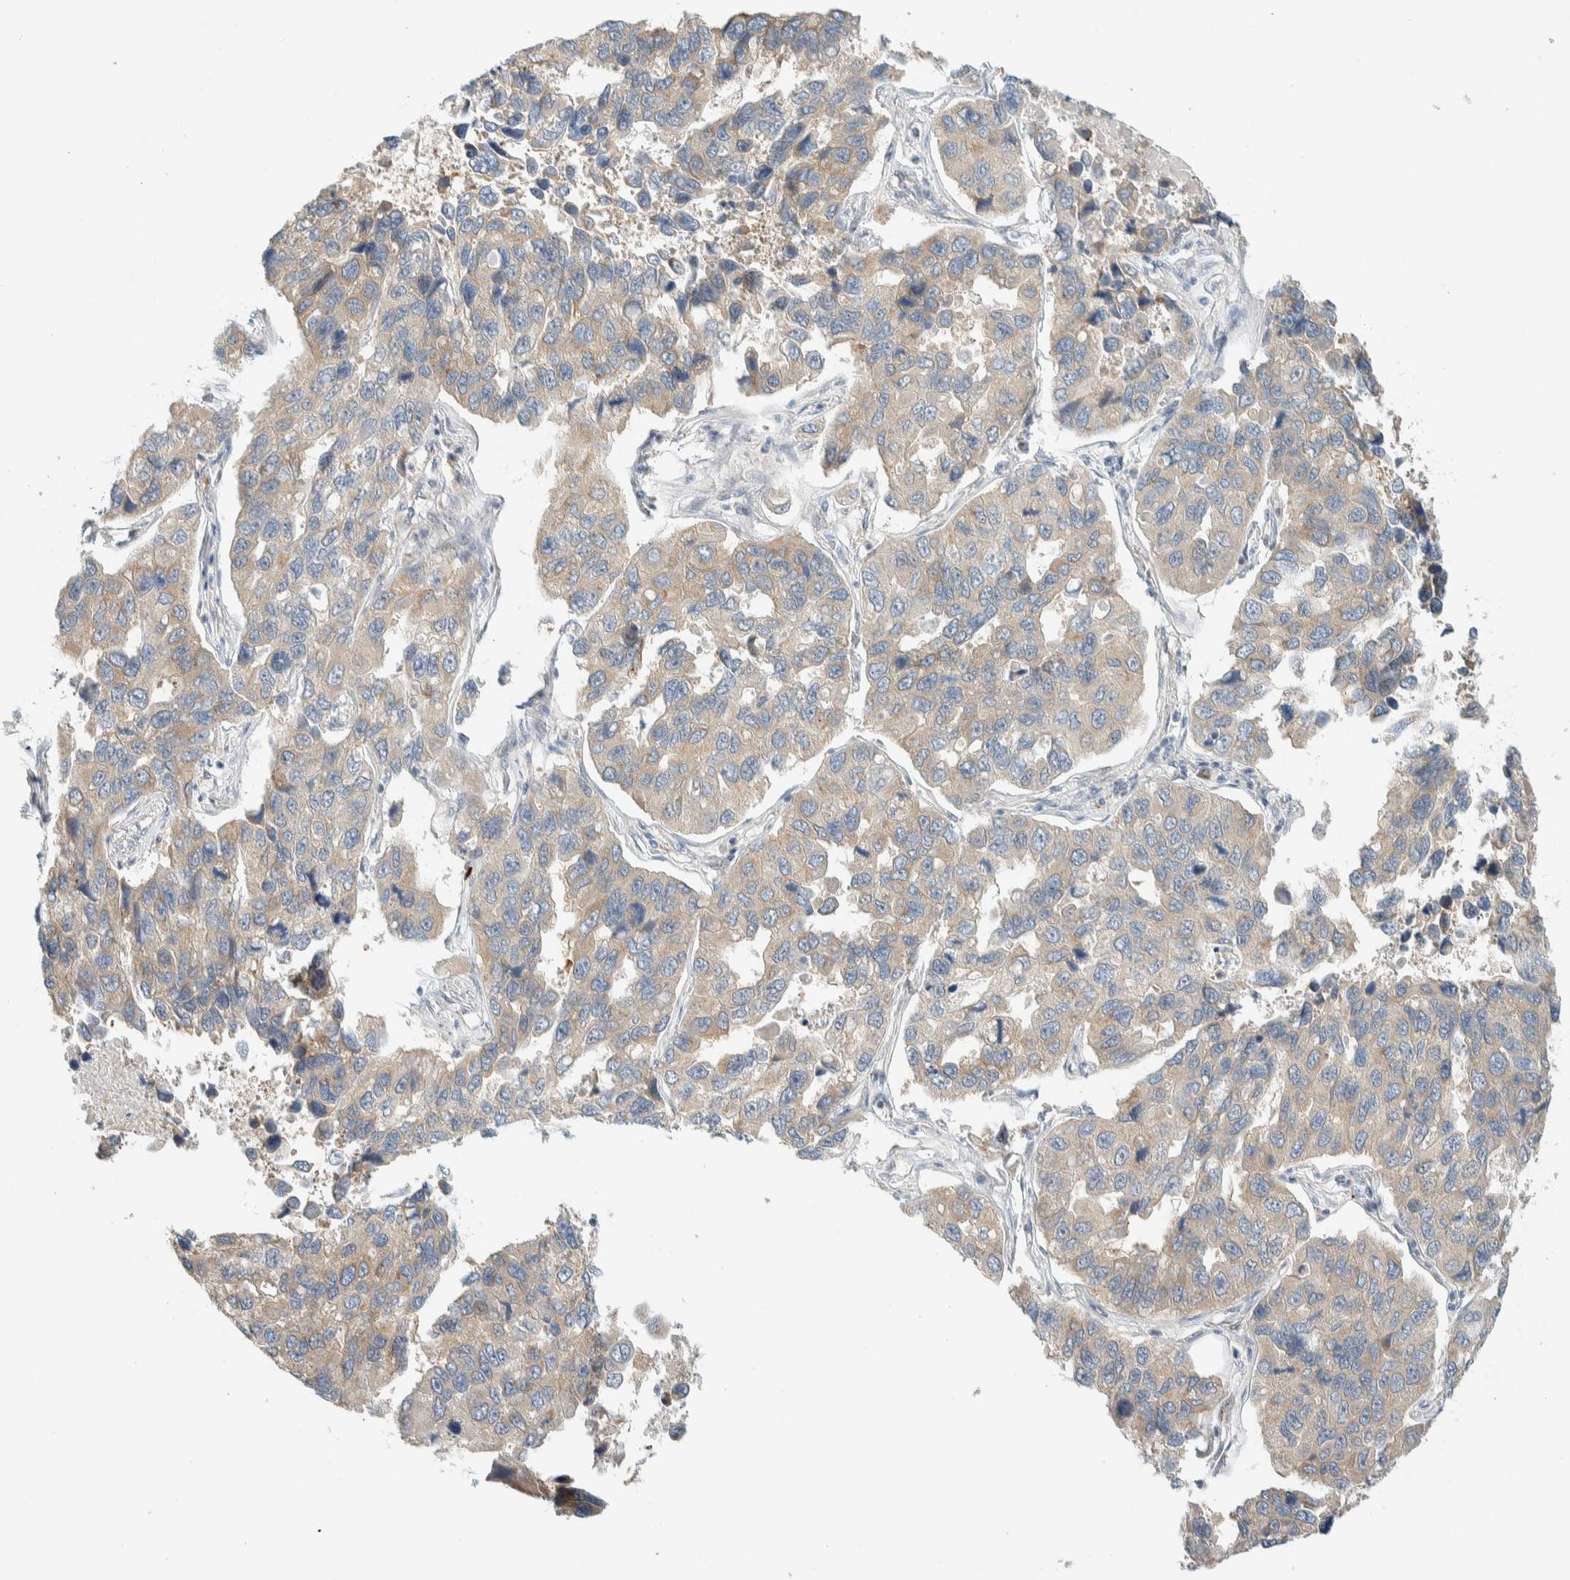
{"staining": {"intensity": "negative", "quantity": "none", "location": "none"}, "tissue": "lung cancer", "cell_type": "Tumor cells", "image_type": "cancer", "snomed": [{"axis": "morphology", "description": "Adenocarcinoma, NOS"}, {"axis": "topography", "description": "Lung"}], "caption": "Immunohistochemical staining of lung cancer (adenocarcinoma) demonstrates no significant expression in tumor cells.", "gene": "TMEM184B", "patient": {"sex": "male", "age": 64}}